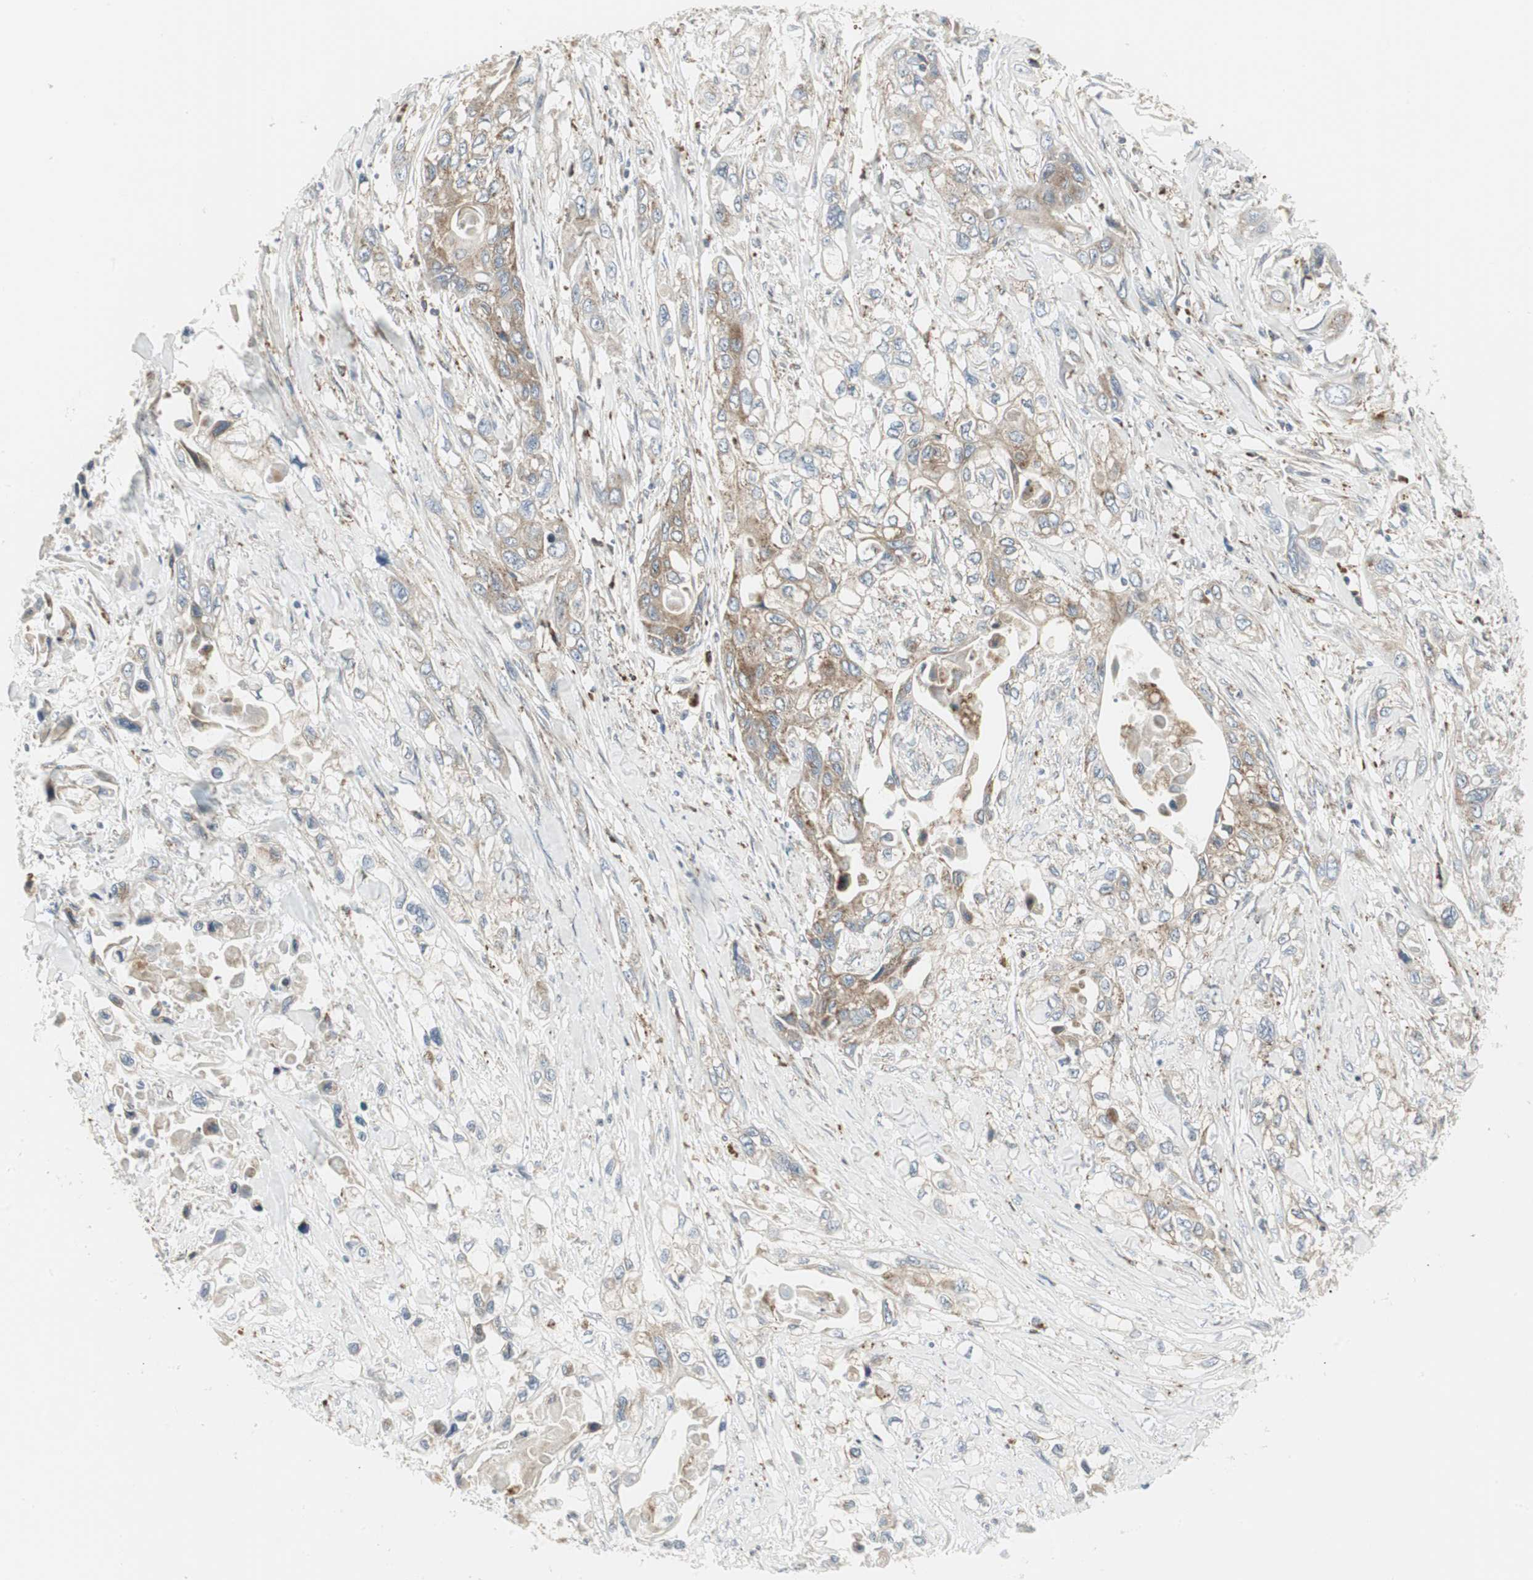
{"staining": {"intensity": "weak", "quantity": "25%-75%", "location": "cytoplasmic/membranous"}, "tissue": "pancreatic cancer", "cell_type": "Tumor cells", "image_type": "cancer", "snomed": [{"axis": "morphology", "description": "Adenocarcinoma, NOS"}, {"axis": "topography", "description": "Pancreas"}], "caption": "Pancreatic adenocarcinoma stained with DAB immunohistochemistry (IHC) displays low levels of weak cytoplasmic/membranous expression in about 25%-75% of tumor cells.", "gene": "ATP6V1B2", "patient": {"sex": "female", "age": 70}}